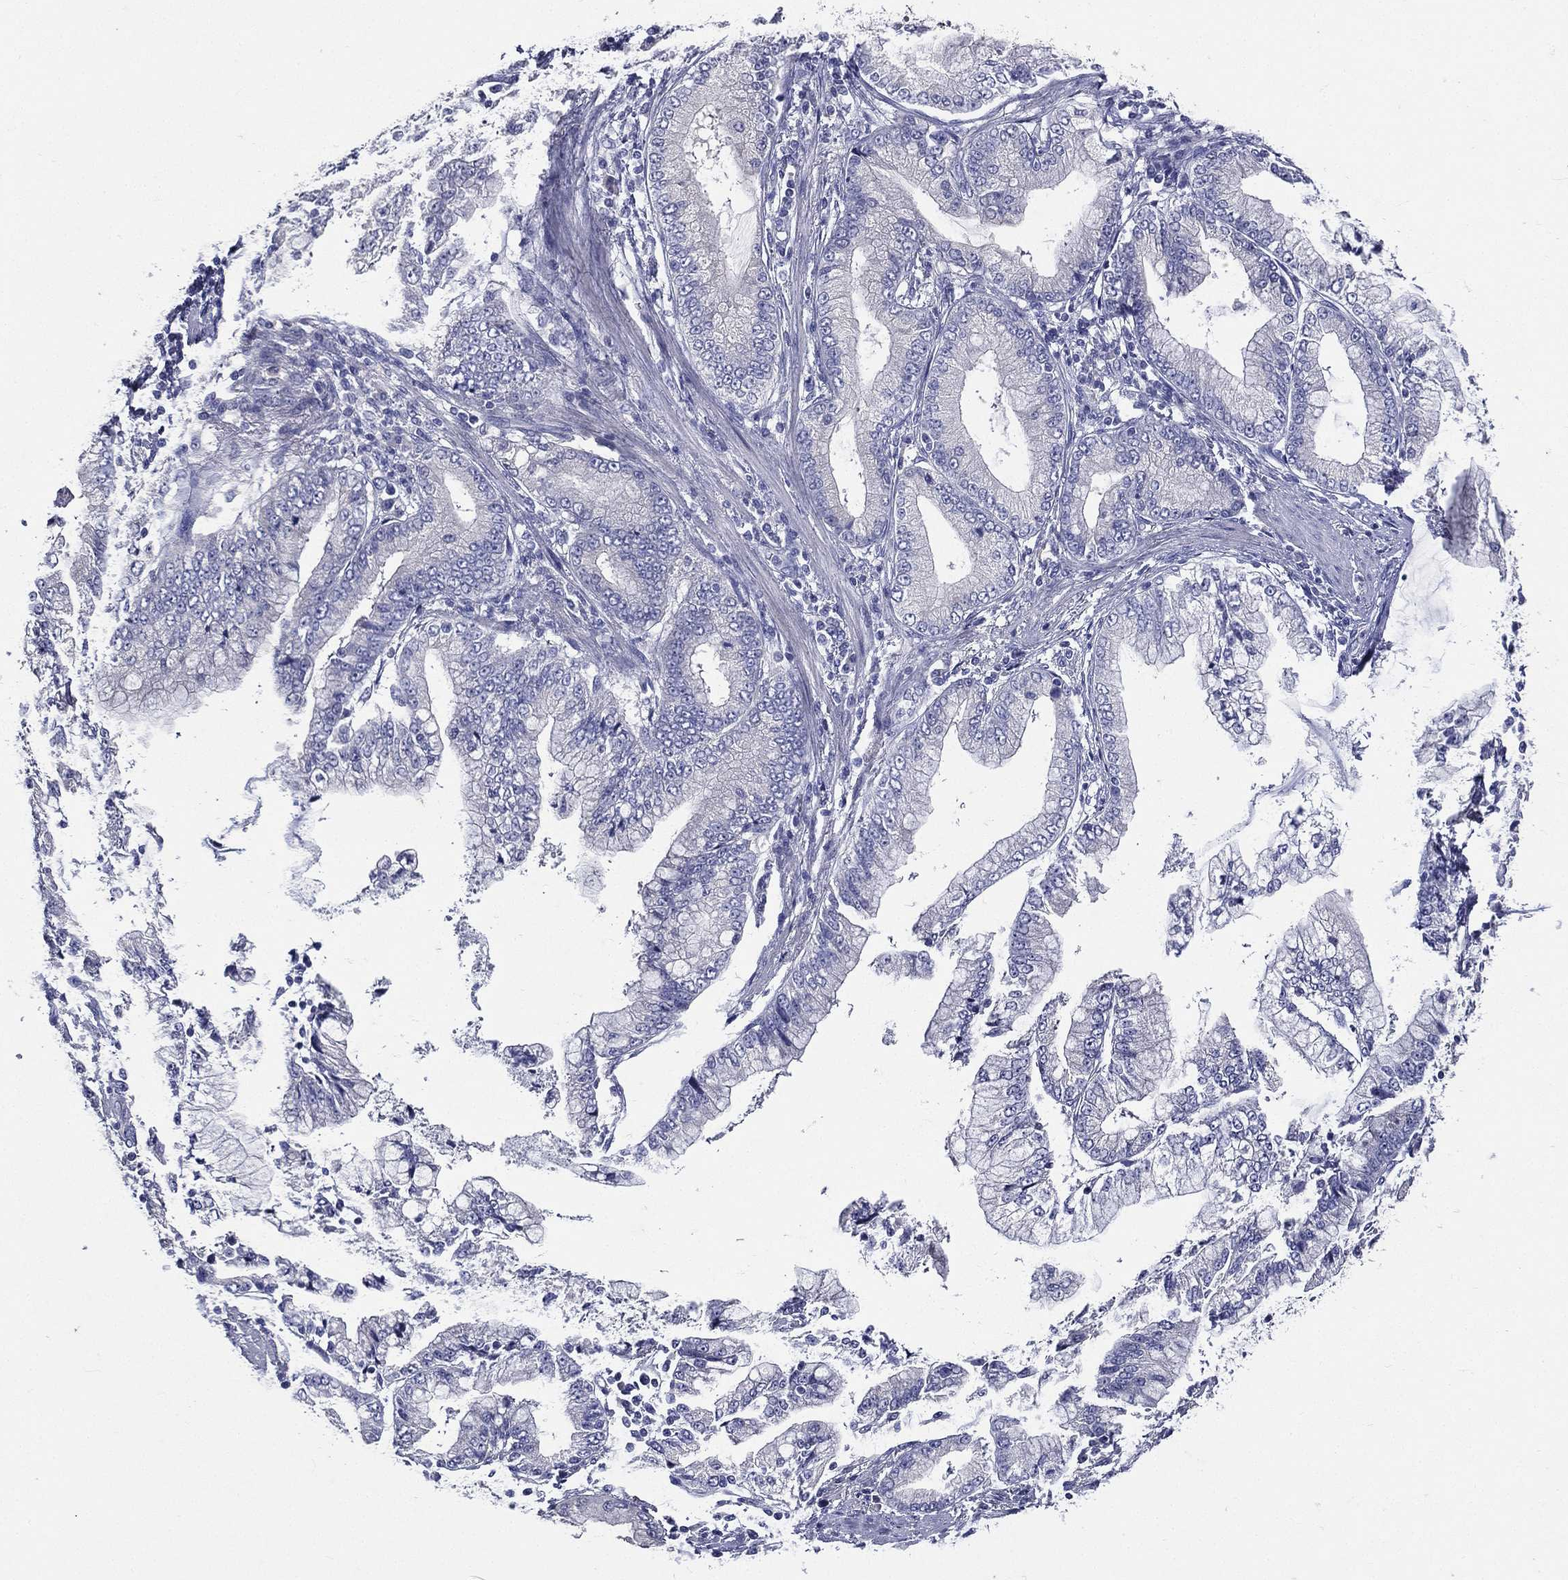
{"staining": {"intensity": "negative", "quantity": "none", "location": "none"}, "tissue": "stomach cancer", "cell_type": "Tumor cells", "image_type": "cancer", "snomed": [{"axis": "morphology", "description": "Adenocarcinoma, NOS"}, {"axis": "topography", "description": "Stomach, upper"}], "caption": "This is an IHC micrograph of human stomach cancer (adenocarcinoma). There is no staining in tumor cells.", "gene": "TGM1", "patient": {"sex": "female", "age": 74}}